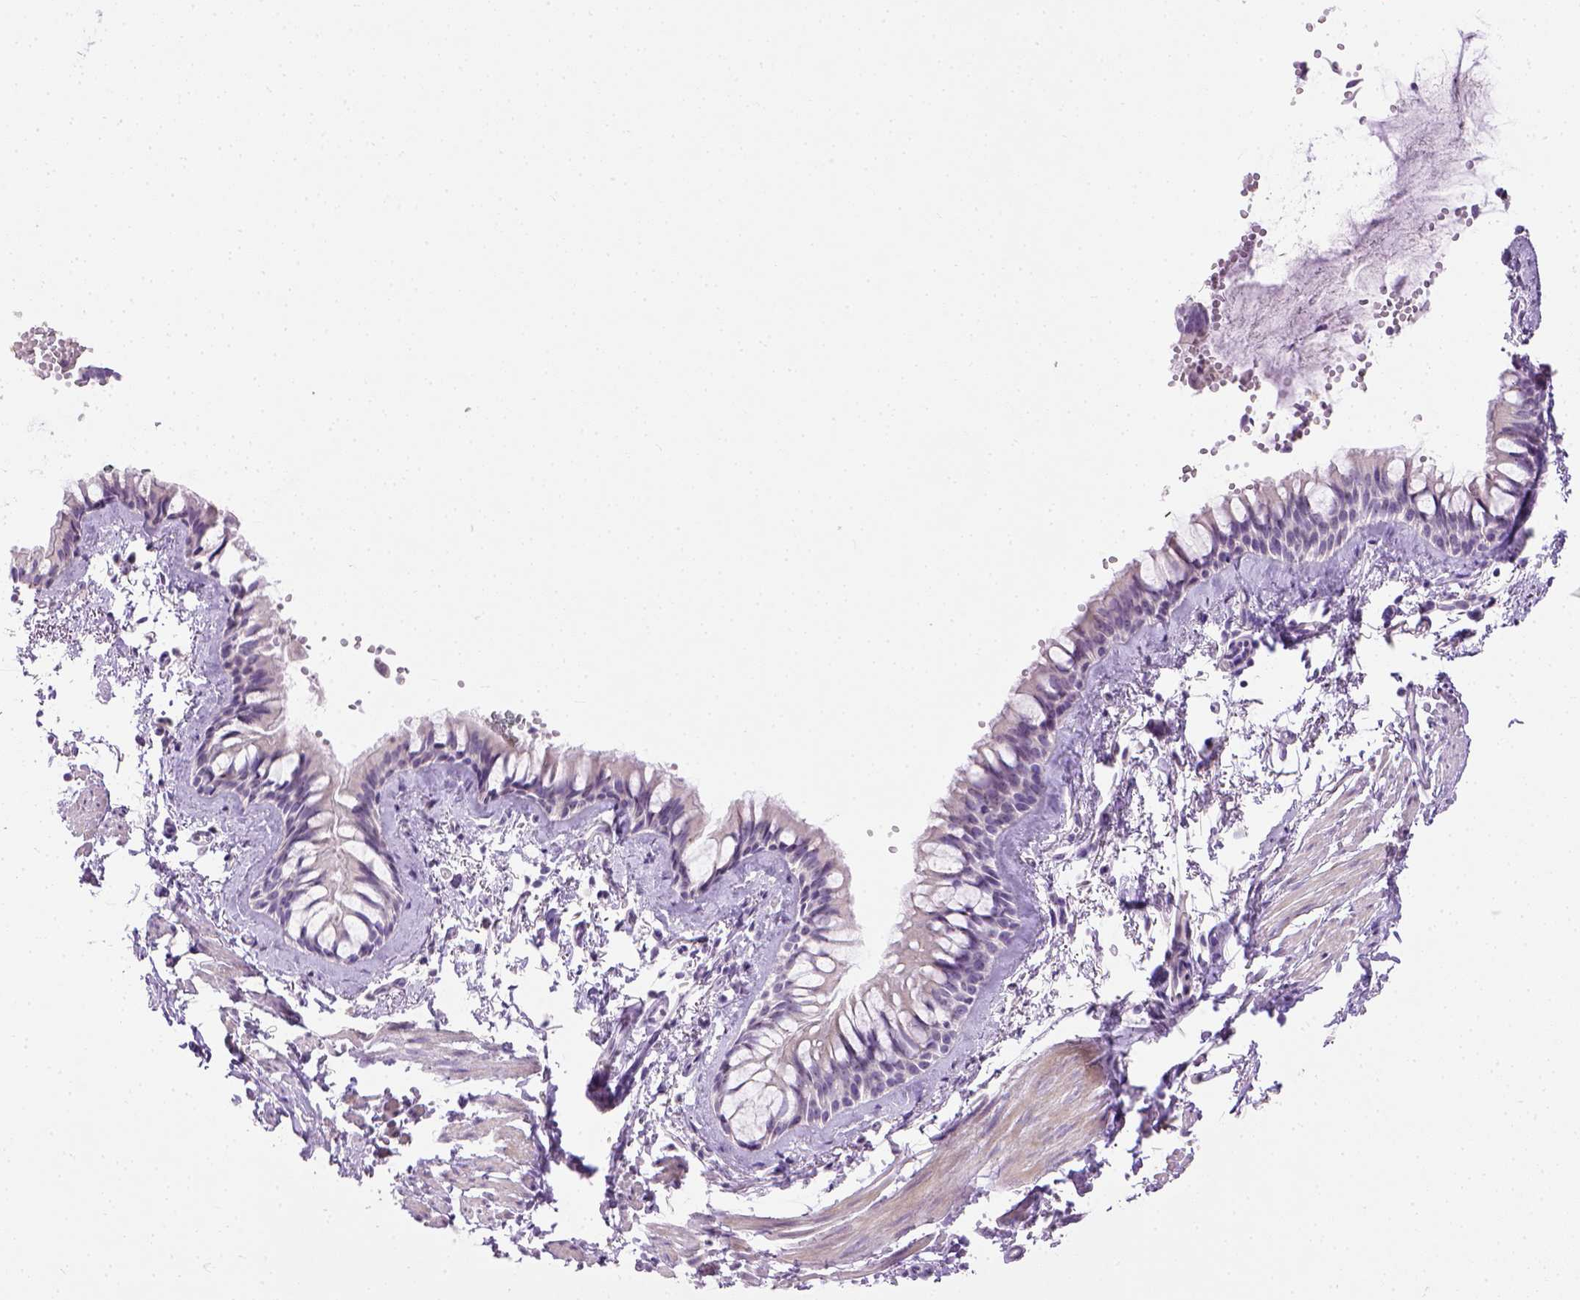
{"staining": {"intensity": "negative", "quantity": "none", "location": "none"}, "tissue": "bronchus", "cell_type": "Respiratory epithelial cells", "image_type": "normal", "snomed": [{"axis": "morphology", "description": "Normal tissue, NOS"}, {"axis": "topography", "description": "Bronchus"}], "caption": "This is a image of IHC staining of normal bronchus, which shows no staining in respiratory epithelial cells. Nuclei are stained in blue.", "gene": "UTP4", "patient": {"sex": "female", "age": 59}}